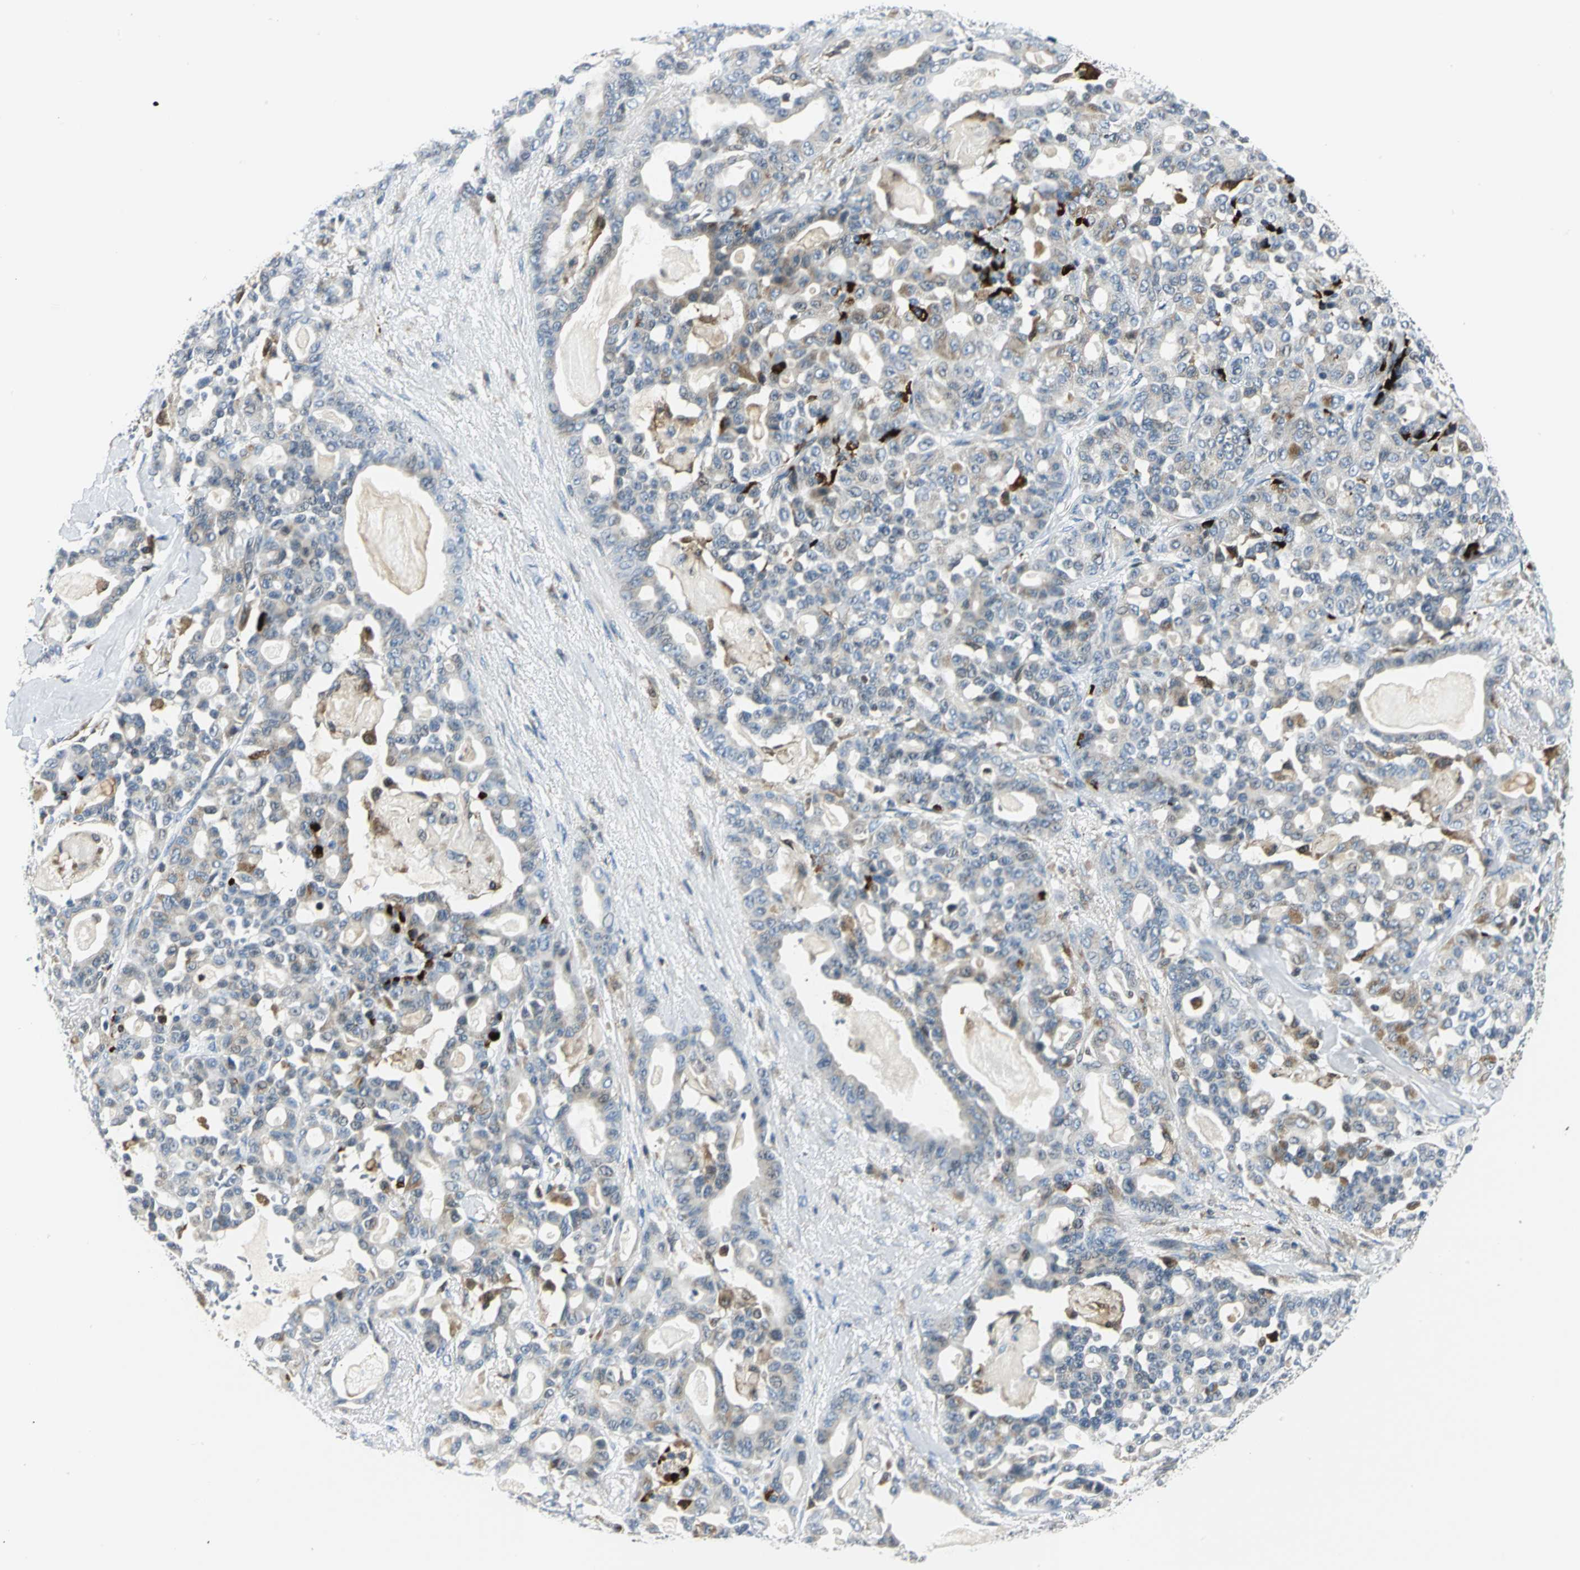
{"staining": {"intensity": "weak", "quantity": ">75%", "location": "cytoplasmic/membranous"}, "tissue": "pancreatic cancer", "cell_type": "Tumor cells", "image_type": "cancer", "snomed": [{"axis": "morphology", "description": "Adenocarcinoma, NOS"}, {"axis": "topography", "description": "Pancreas"}], "caption": "A low amount of weak cytoplasmic/membranous staining is seen in about >75% of tumor cells in pancreatic cancer tissue.", "gene": "USP40", "patient": {"sex": "male", "age": 63}}